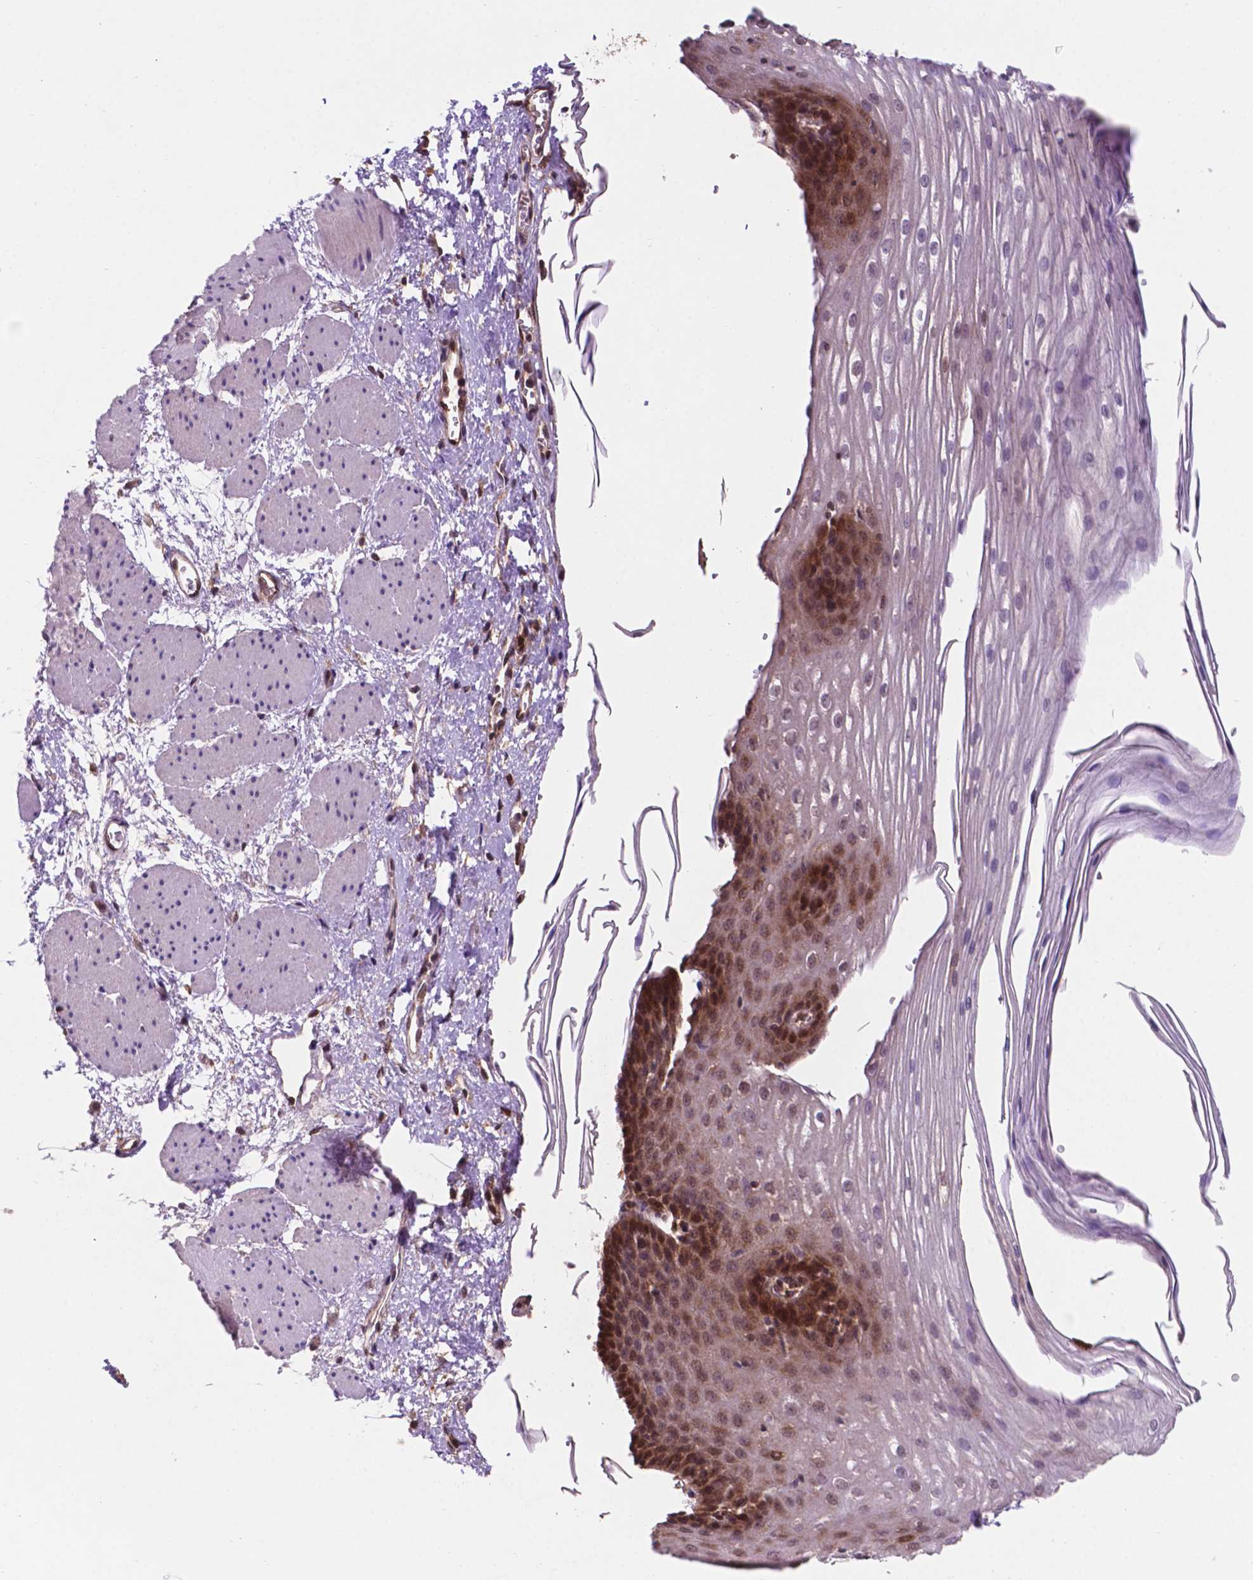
{"staining": {"intensity": "strong", "quantity": "25%-75%", "location": "cytoplasmic/membranous,nuclear"}, "tissue": "esophagus", "cell_type": "Squamous epithelial cells", "image_type": "normal", "snomed": [{"axis": "morphology", "description": "Normal tissue, NOS"}, {"axis": "topography", "description": "Esophagus"}], "caption": "Protein expression analysis of benign human esophagus reveals strong cytoplasmic/membranous,nuclear staining in approximately 25%-75% of squamous epithelial cells.", "gene": "UBE2L6", "patient": {"sex": "male", "age": 62}}